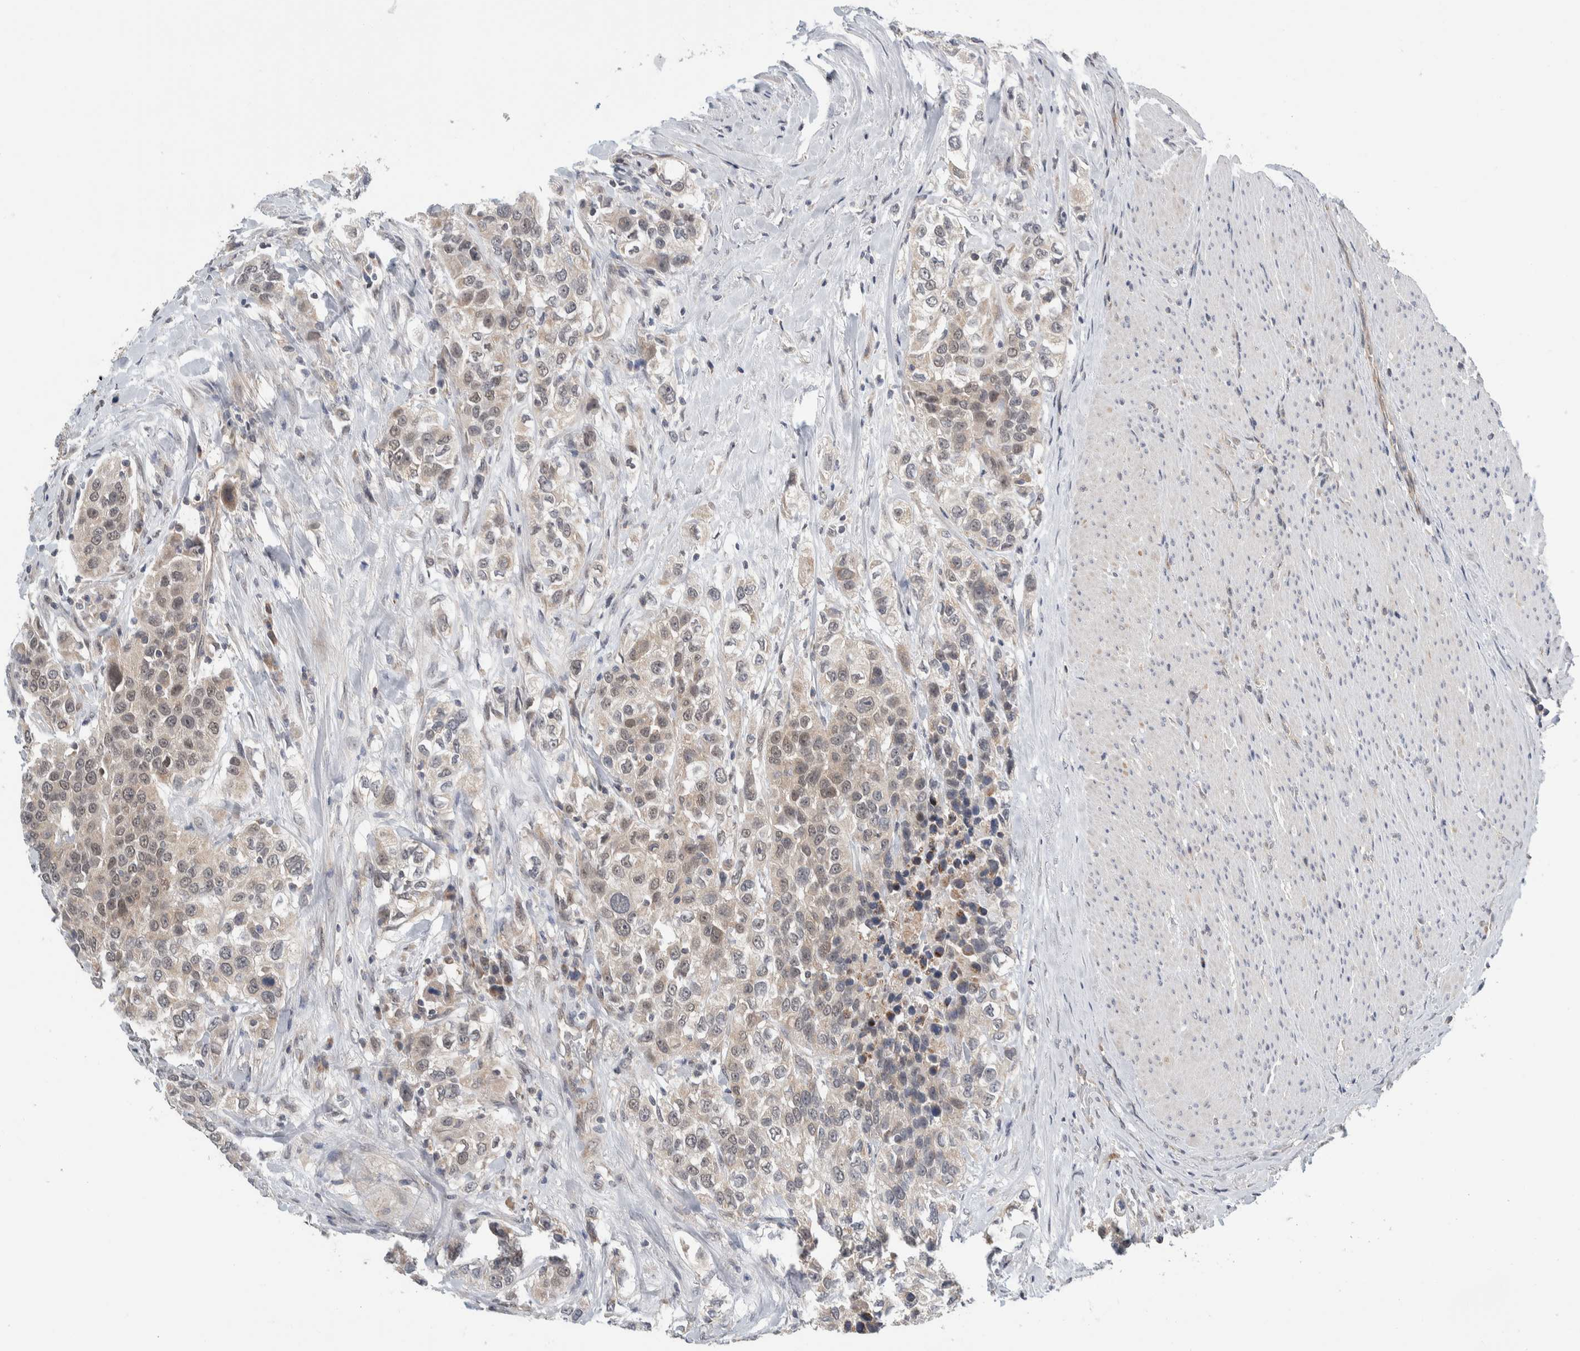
{"staining": {"intensity": "weak", "quantity": "25%-75%", "location": "cytoplasmic/membranous"}, "tissue": "urothelial cancer", "cell_type": "Tumor cells", "image_type": "cancer", "snomed": [{"axis": "morphology", "description": "Urothelial carcinoma, High grade"}, {"axis": "topography", "description": "Urinary bladder"}], "caption": "Protein expression analysis of human urothelial carcinoma (high-grade) reveals weak cytoplasmic/membranous expression in approximately 25%-75% of tumor cells. (brown staining indicates protein expression, while blue staining denotes nuclei).", "gene": "SHPK", "patient": {"sex": "female", "age": 80}}